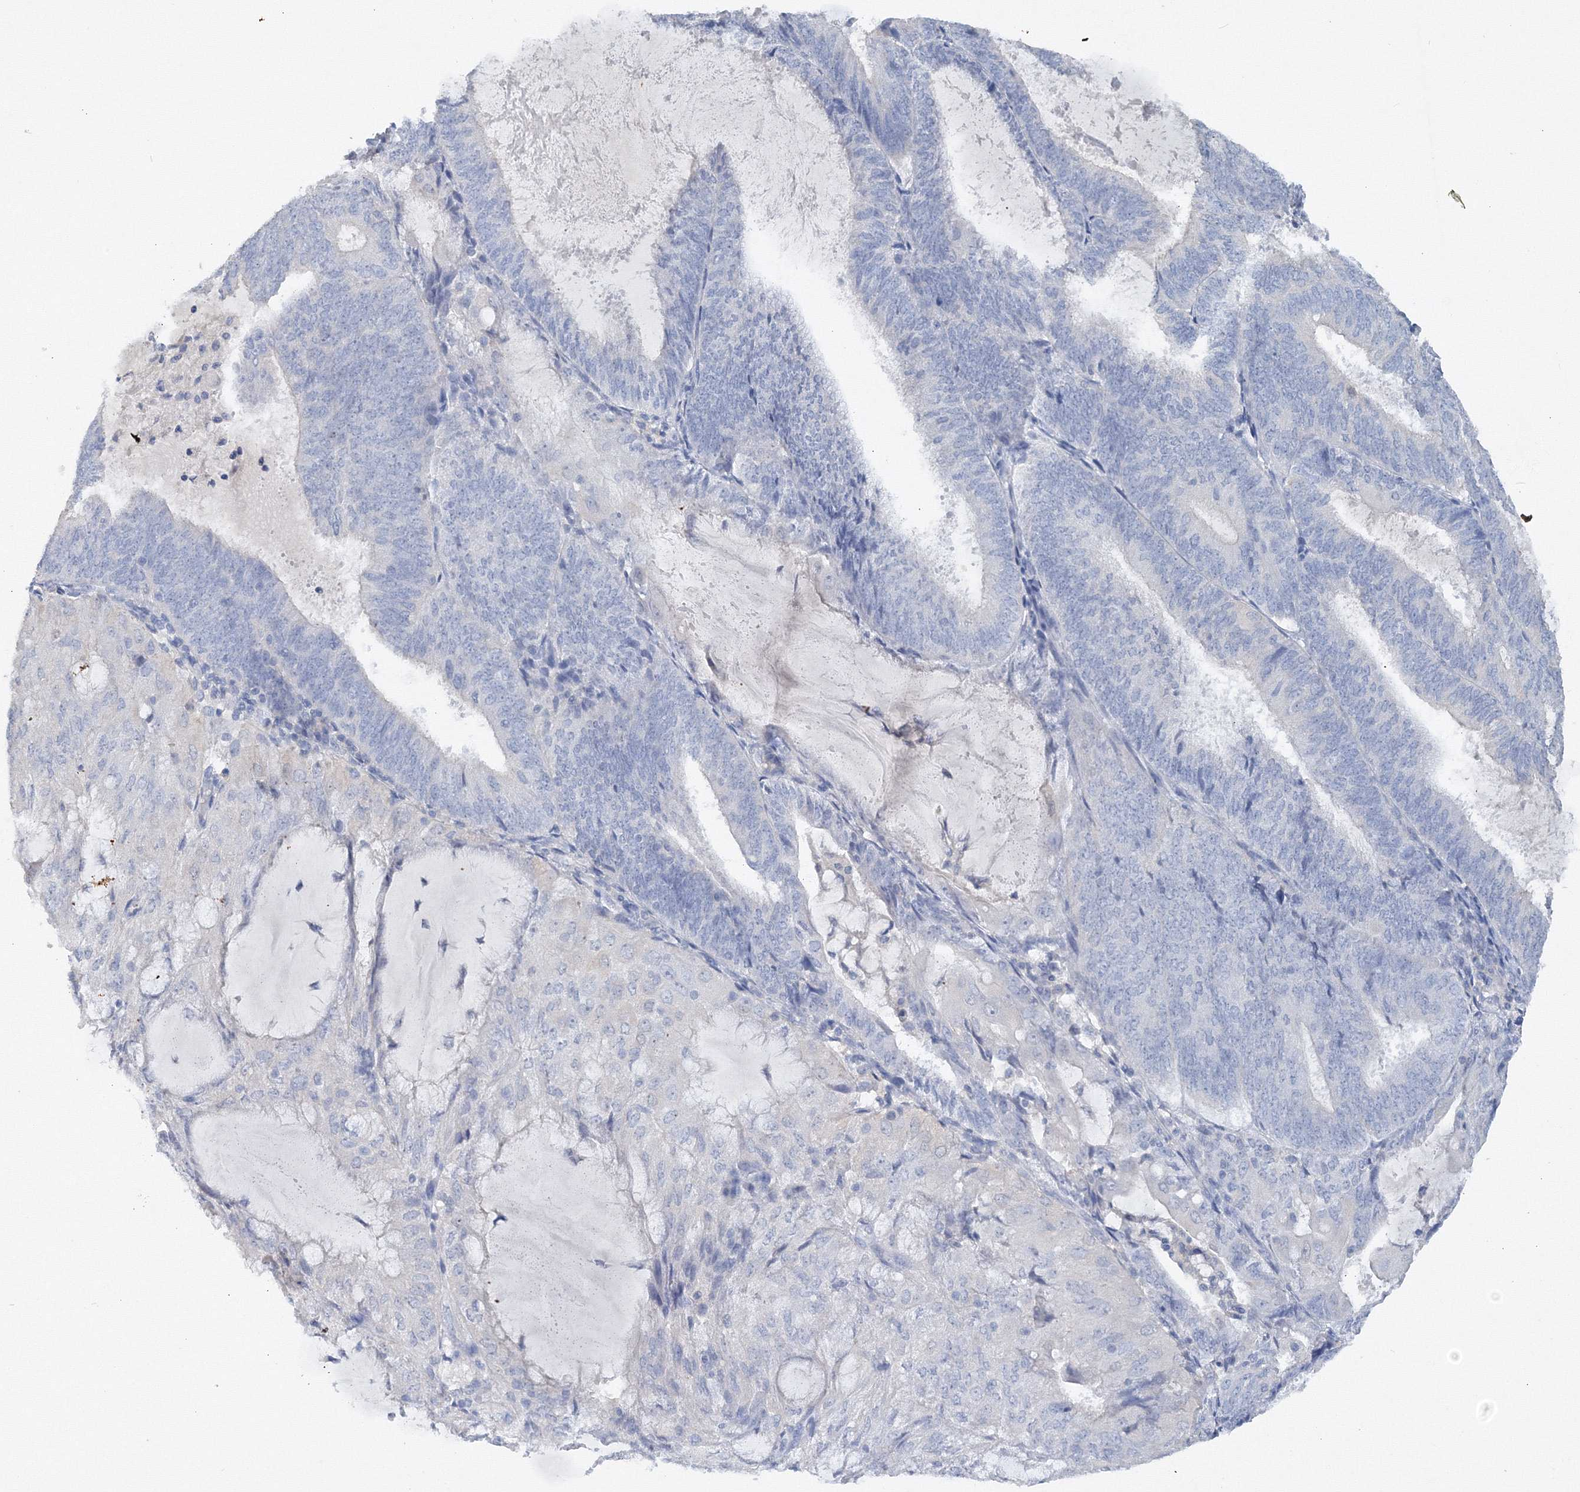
{"staining": {"intensity": "negative", "quantity": "none", "location": "none"}, "tissue": "endometrial cancer", "cell_type": "Tumor cells", "image_type": "cancer", "snomed": [{"axis": "morphology", "description": "Adenocarcinoma, NOS"}, {"axis": "topography", "description": "Endometrium"}], "caption": "Immunohistochemistry image of neoplastic tissue: adenocarcinoma (endometrial) stained with DAB (3,3'-diaminobenzidine) exhibits no significant protein positivity in tumor cells.", "gene": "OSBPL6", "patient": {"sex": "female", "age": 81}}